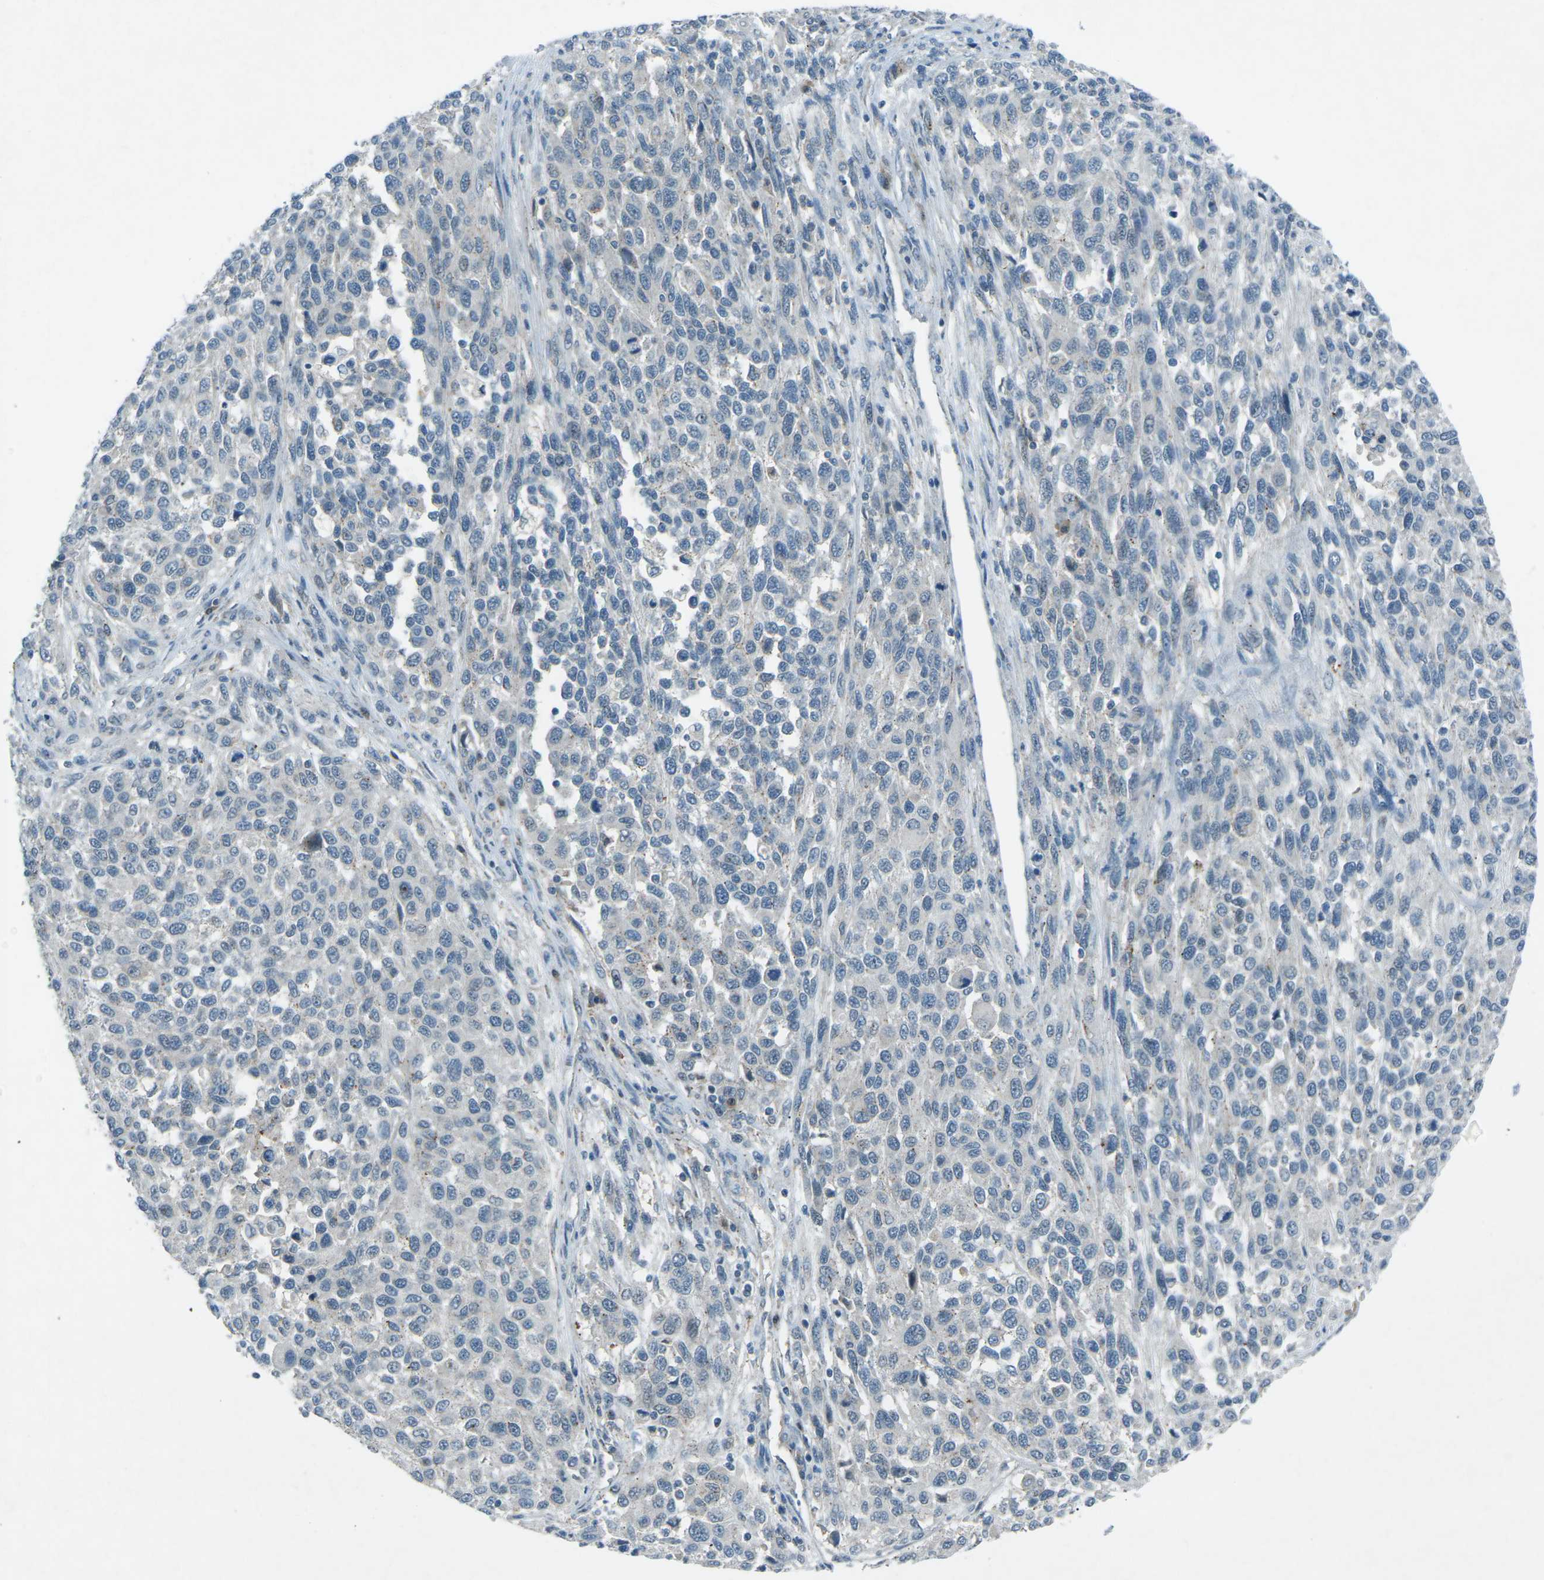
{"staining": {"intensity": "negative", "quantity": "none", "location": "none"}, "tissue": "melanoma", "cell_type": "Tumor cells", "image_type": "cancer", "snomed": [{"axis": "morphology", "description": "Malignant melanoma, Metastatic site"}, {"axis": "topography", "description": "Lymph node"}], "caption": "Melanoma was stained to show a protein in brown. There is no significant expression in tumor cells.", "gene": "PRKCA", "patient": {"sex": "male", "age": 61}}